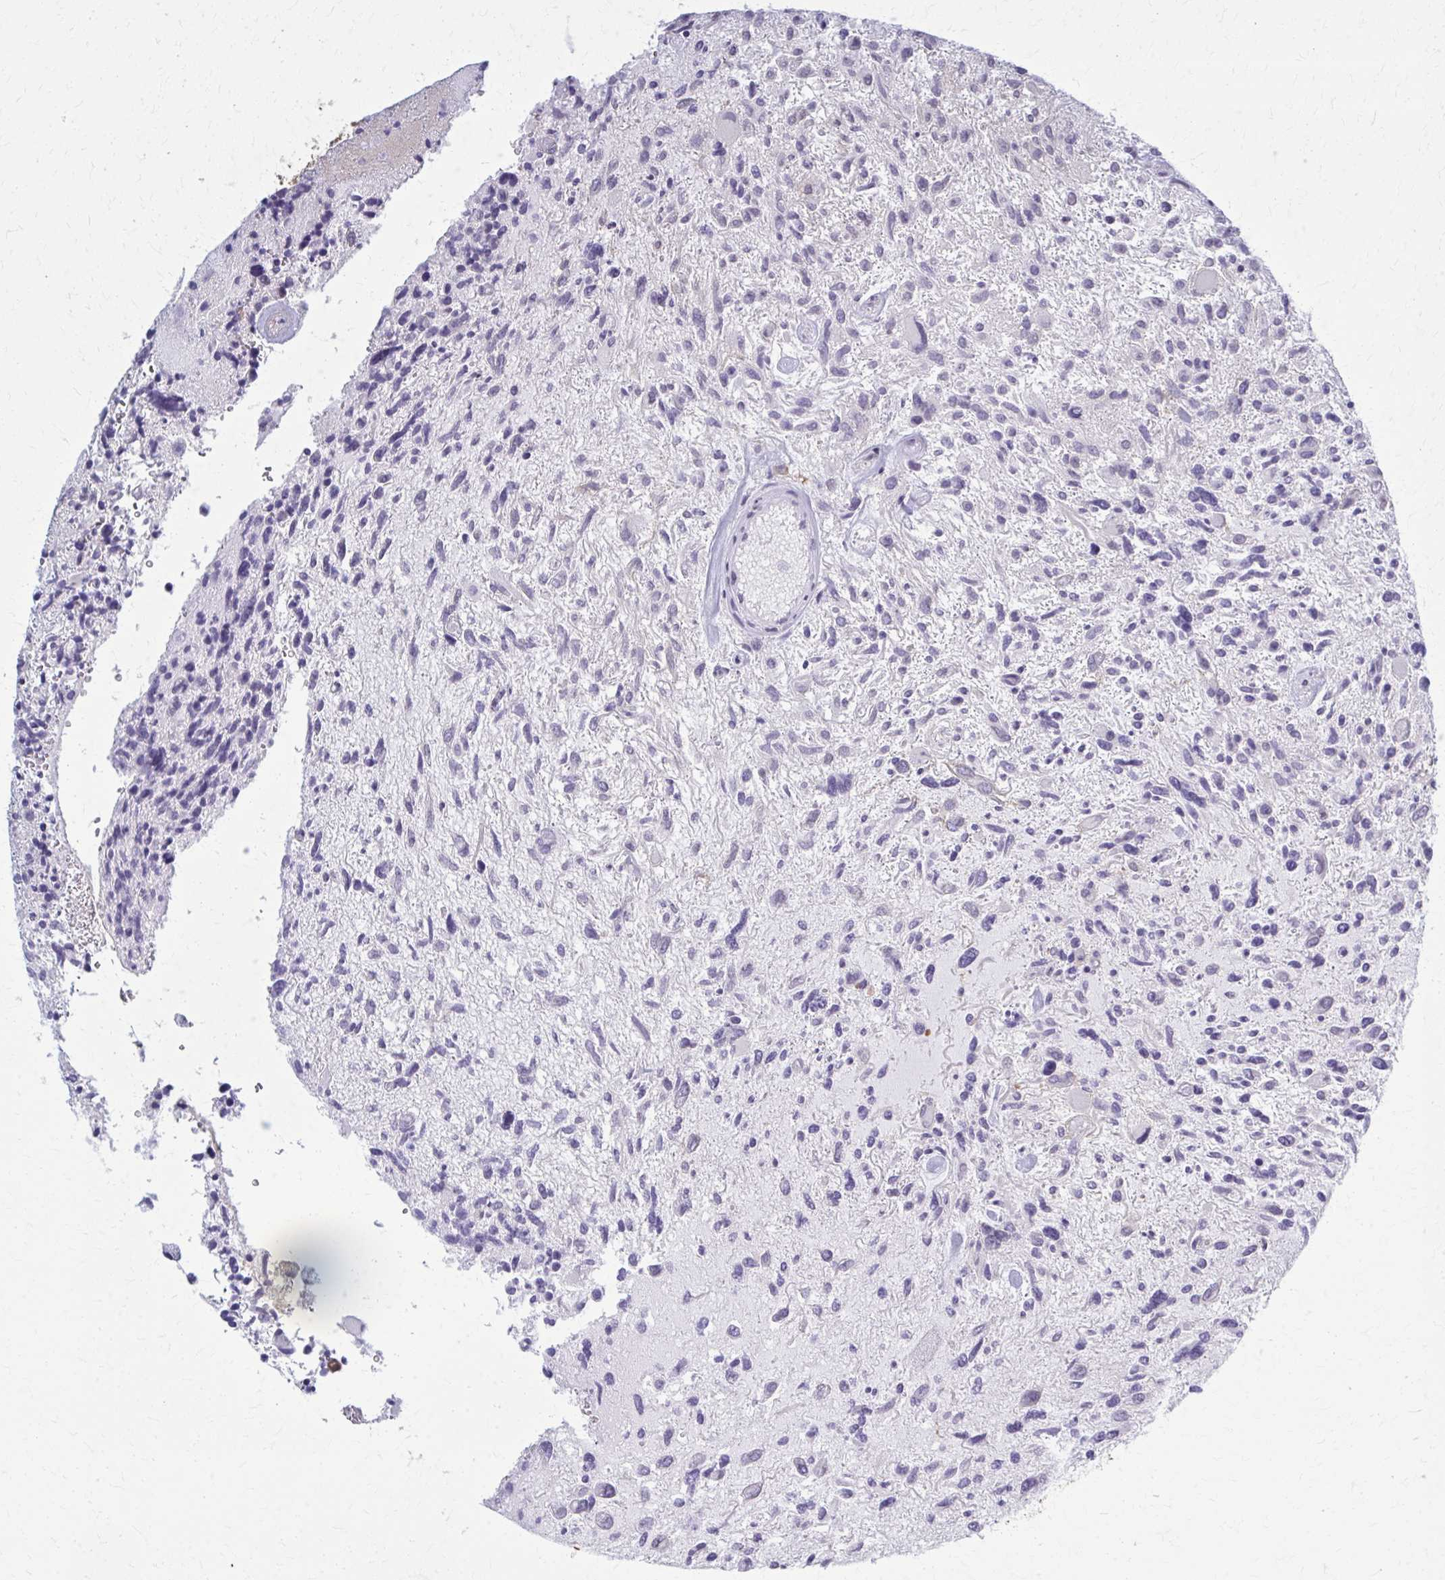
{"staining": {"intensity": "weak", "quantity": "<25%", "location": "cytoplasmic/membranous,nuclear"}, "tissue": "glioma", "cell_type": "Tumor cells", "image_type": "cancer", "snomed": [{"axis": "morphology", "description": "Glioma, malignant, High grade"}, {"axis": "topography", "description": "Brain"}], "caption": "An image of human malignant glioma (high-grade) is negative for staining in tumor cells.", "gene": "MDH1", "patient": {"sex": "female", "age": 11}}